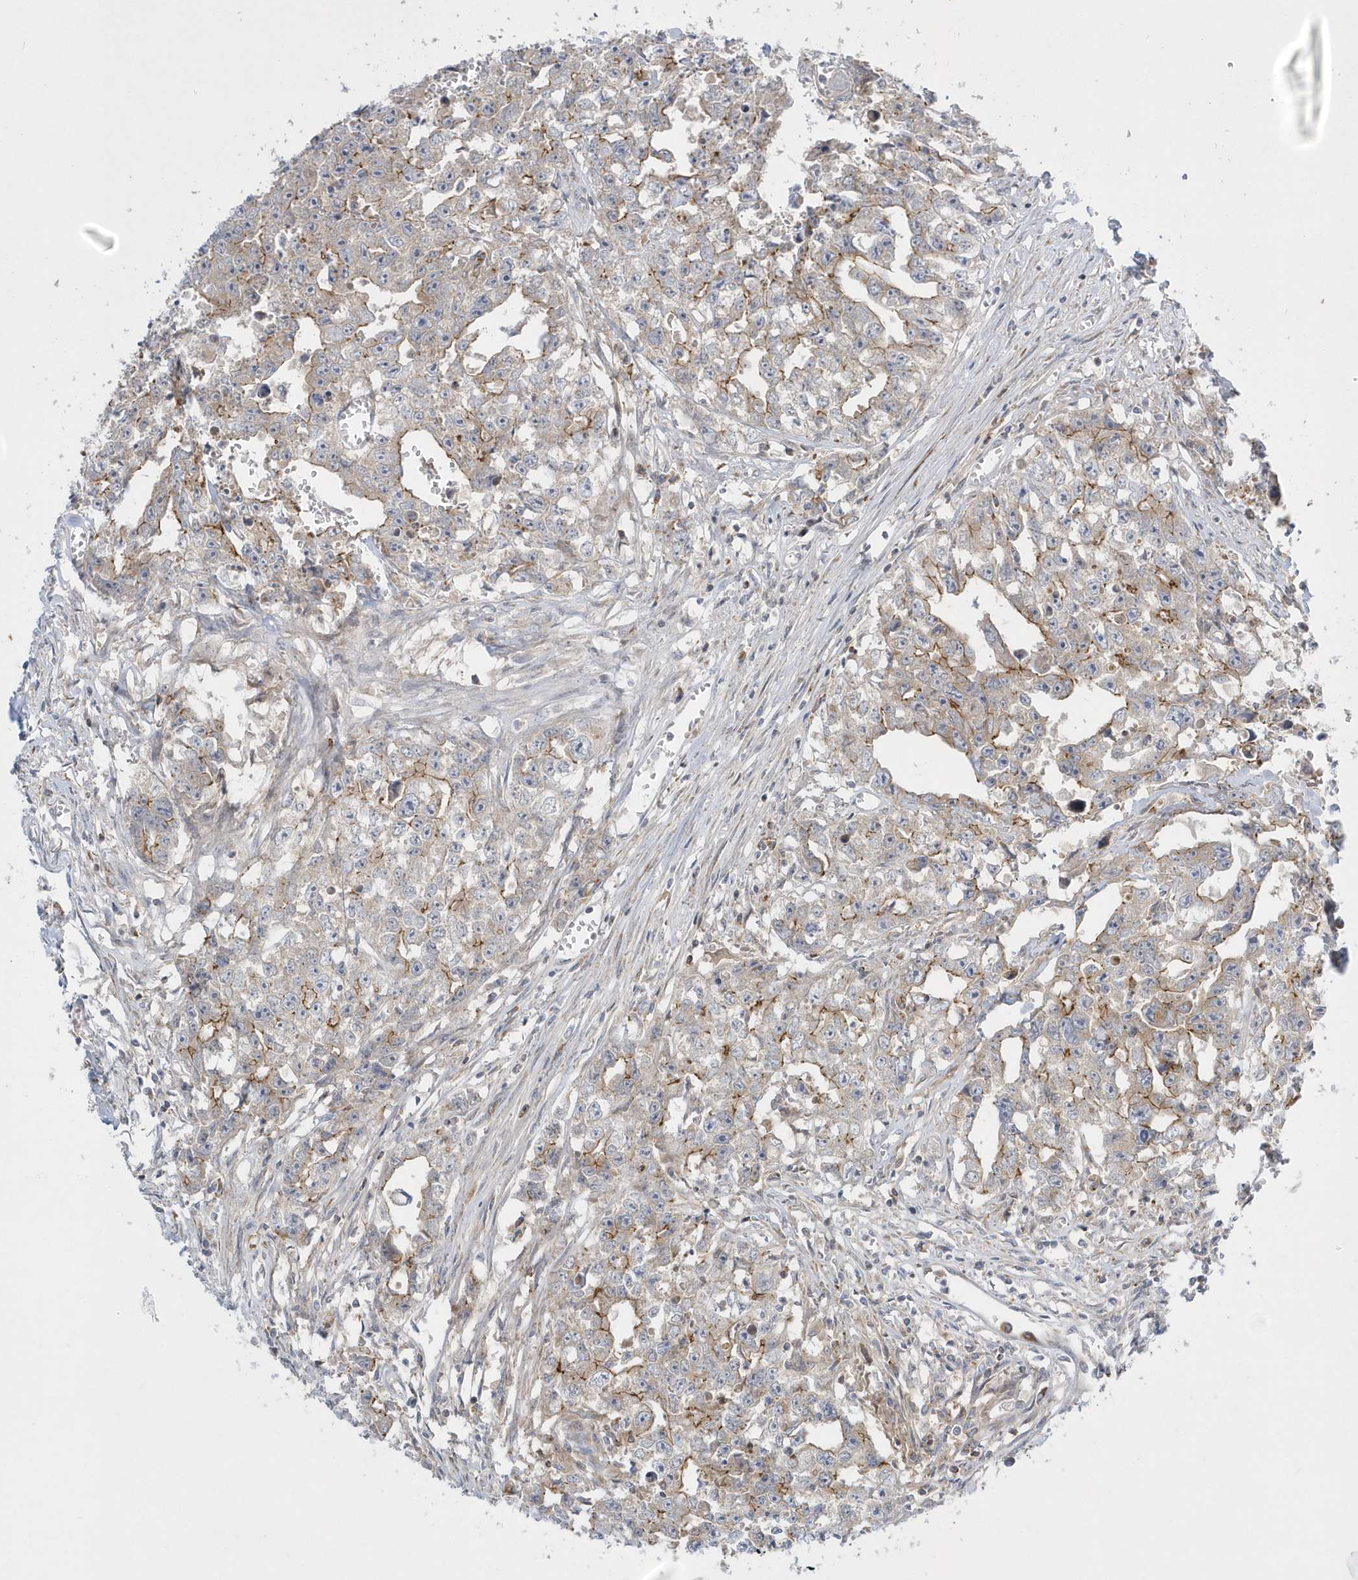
{"staining": {"intensity": "moderate", "quantity": "25%-75%", "location": "cytoplasmic/membranous"}, "tissue": "testis cancer", "cell_type": "Tumor cells", "image_type": "cancer", "snomed": [{"axis": "morphology", "description": "Seminoma, NOS"}, {"axis": "morphology", "description": "Carcinoma, Embryonal, NOS"}, {"axis": "topography", "description": "Testis"}], "caption": "Embryonal carcinoma (testis) stained with immunohistochemistry (IHC) displays moderate cytoplasmic/membranous expression in about 25%-75% of tumor cells. The staining is performed using DAB (3,3'-diaminobenzidine) brown chromogen to label protein expression. The nuclei are counter-stained blue using hematoxylin.", "gene": "DNAJC18", "patient": {"sex": "male", "age": 43}}